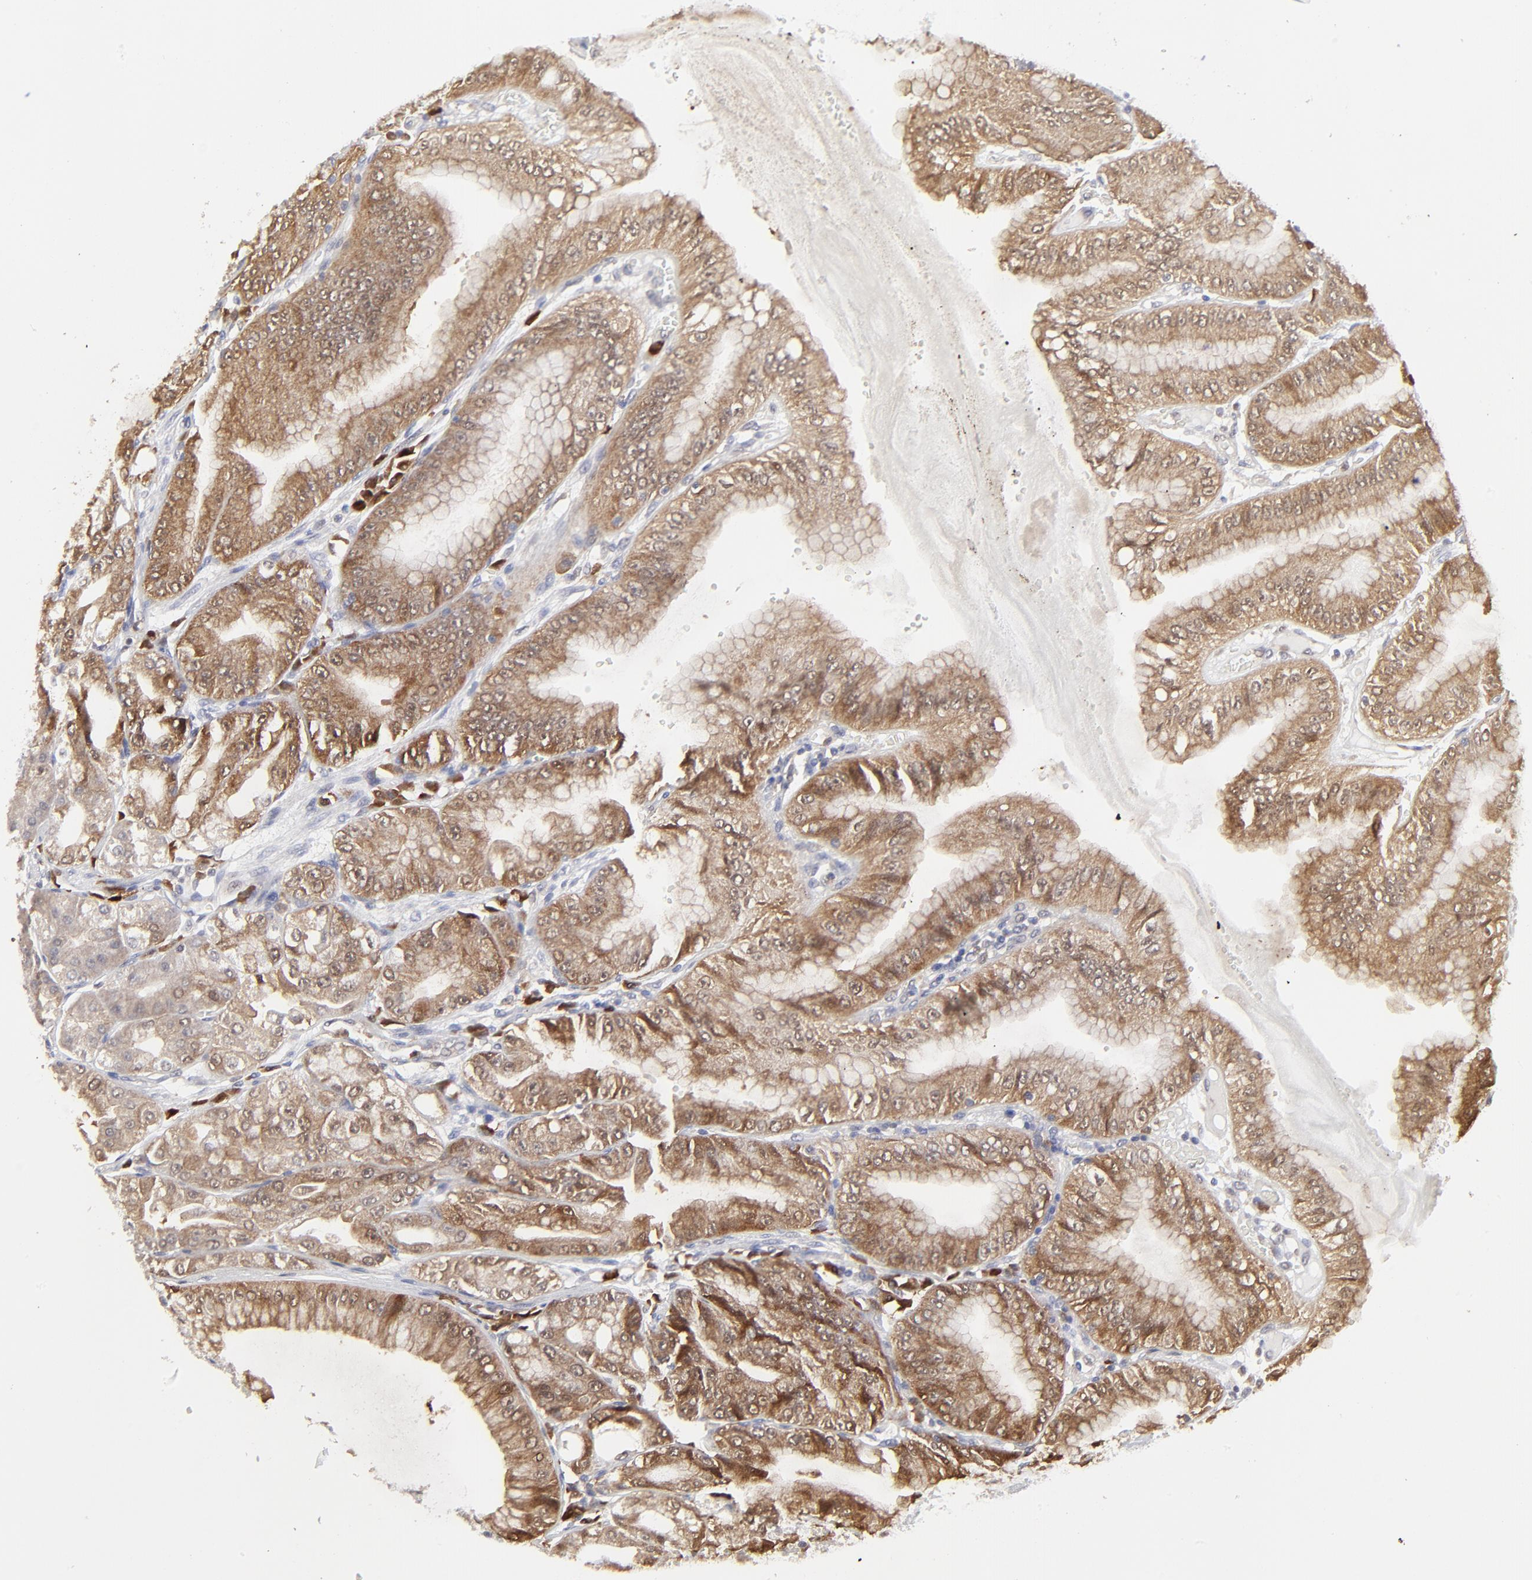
{"staining": {"intensity": "moderate", "quantity": "25%-75%", "location": "cytoplasmic/membranous"}, "tissue": "stomach", "cell_type": "Glandular cells", "image_type": "normal", "snomed": [{"axis": "morphology", "description": "Normal tissue, NOS"}, {"axis": "topography", "description": "Stomach, lower"}], "caption": "IHC micrograph of benign stomach stained for a protein (brown), which reveals medium levels of moderate cytoplasmic/membranous staining in approximately 25%-75% of glandular cells.", "gene": "CASP3", "patient": {"sex": "male", "age": 71}}